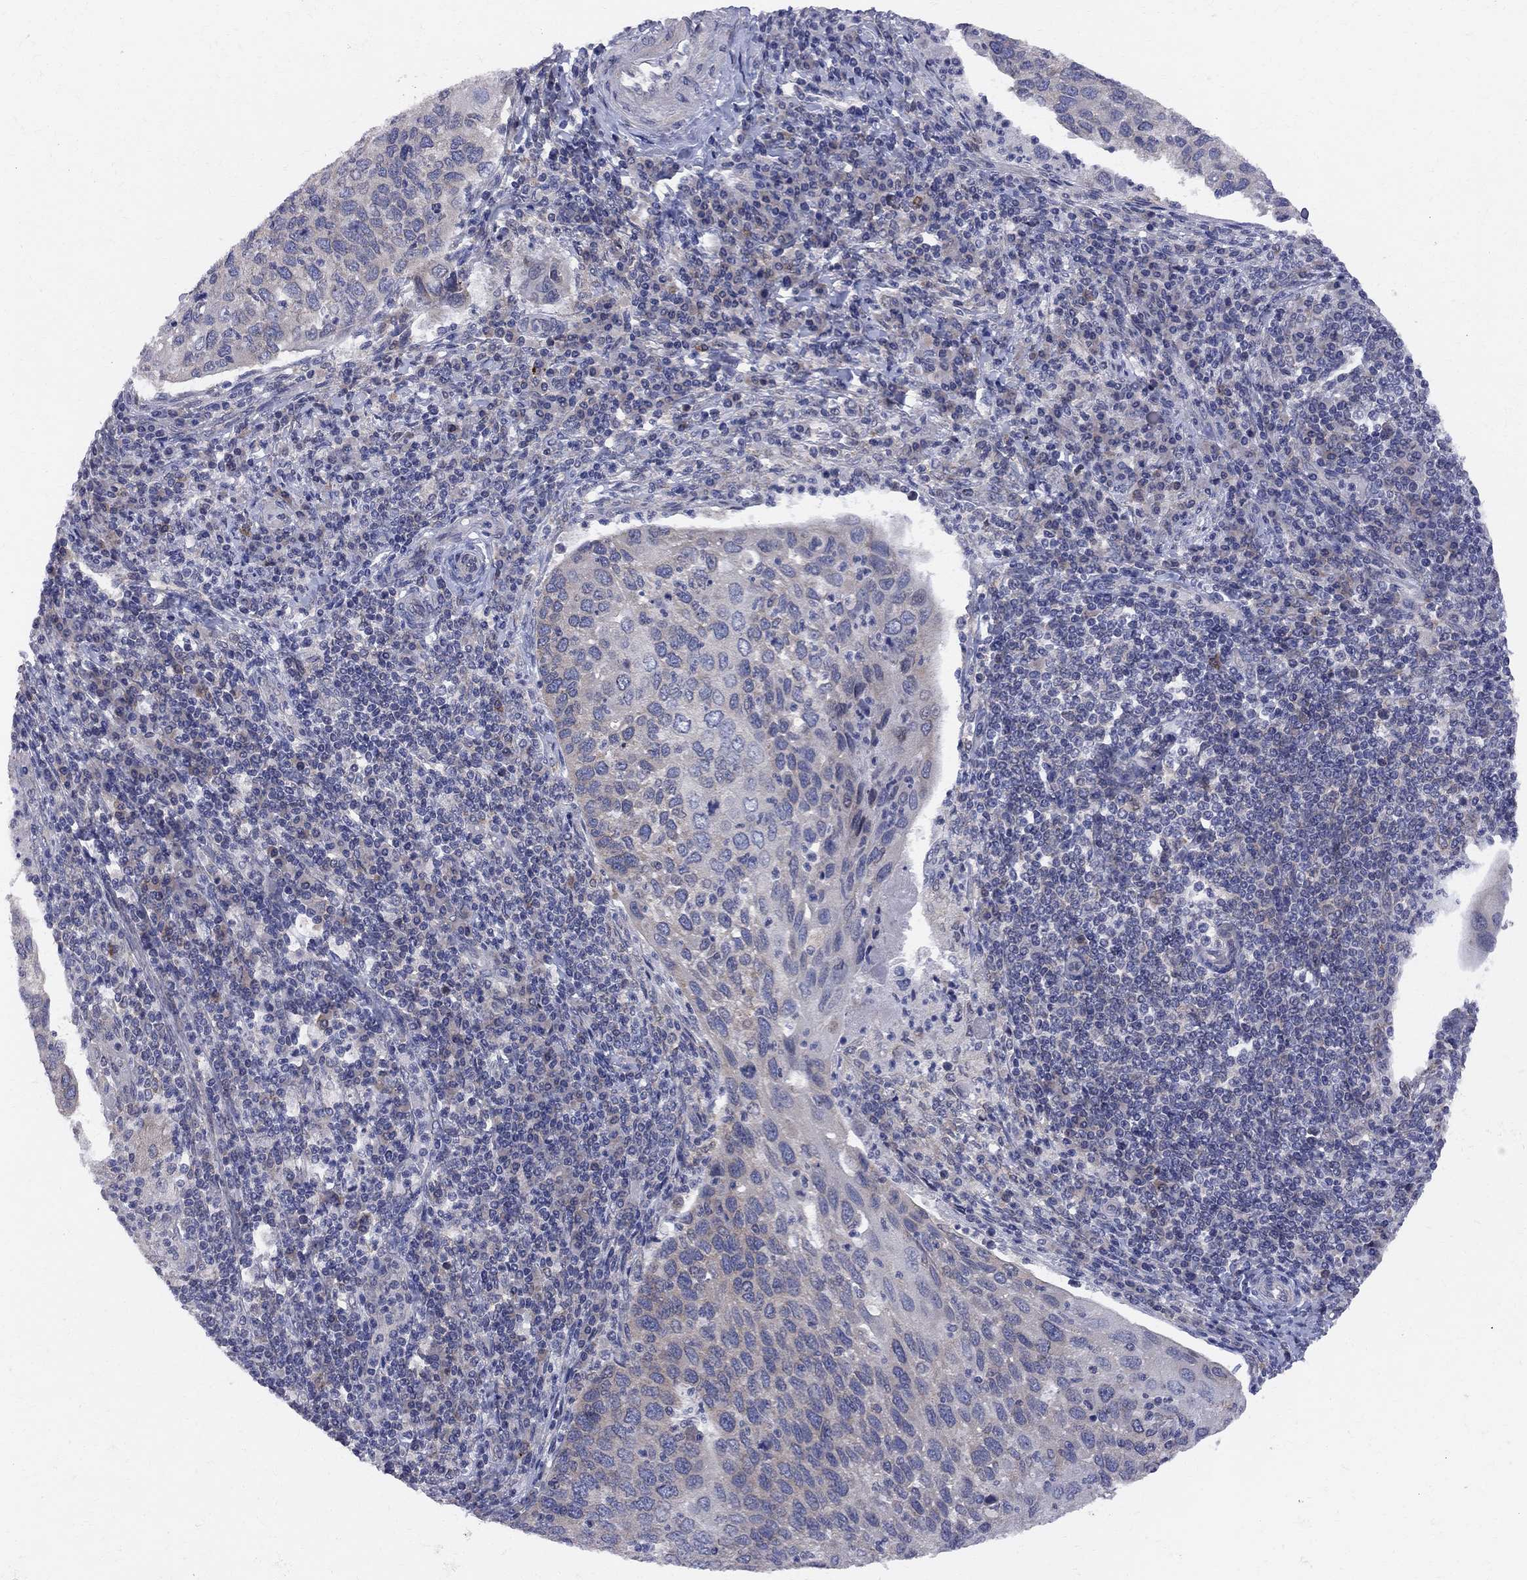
{"staining": {"intensity": "weak", "quantity": "<25%", "location": "cytoplasmic/membranous"}, "tissue": "cervical cancer", "cell_type": "Tumor cells", "image_type": "cancer", "snomed": [{"axis": "morphology", "description": "Squamous cell carcinoma, NOS"}, {"axis": "topography", "description": "Cervix"}], "caption": "Cervical squamous cell carcinoma was stained to show a protein in brown. There is no significant positivity in tumor cells. (DAB (3,3'-diaminobenzidine) immunohistochemistry visualized using brightfield microscopy, high magnification).", "gene": "CNOT11", "patient": {"sex": "female", "age": 54}}